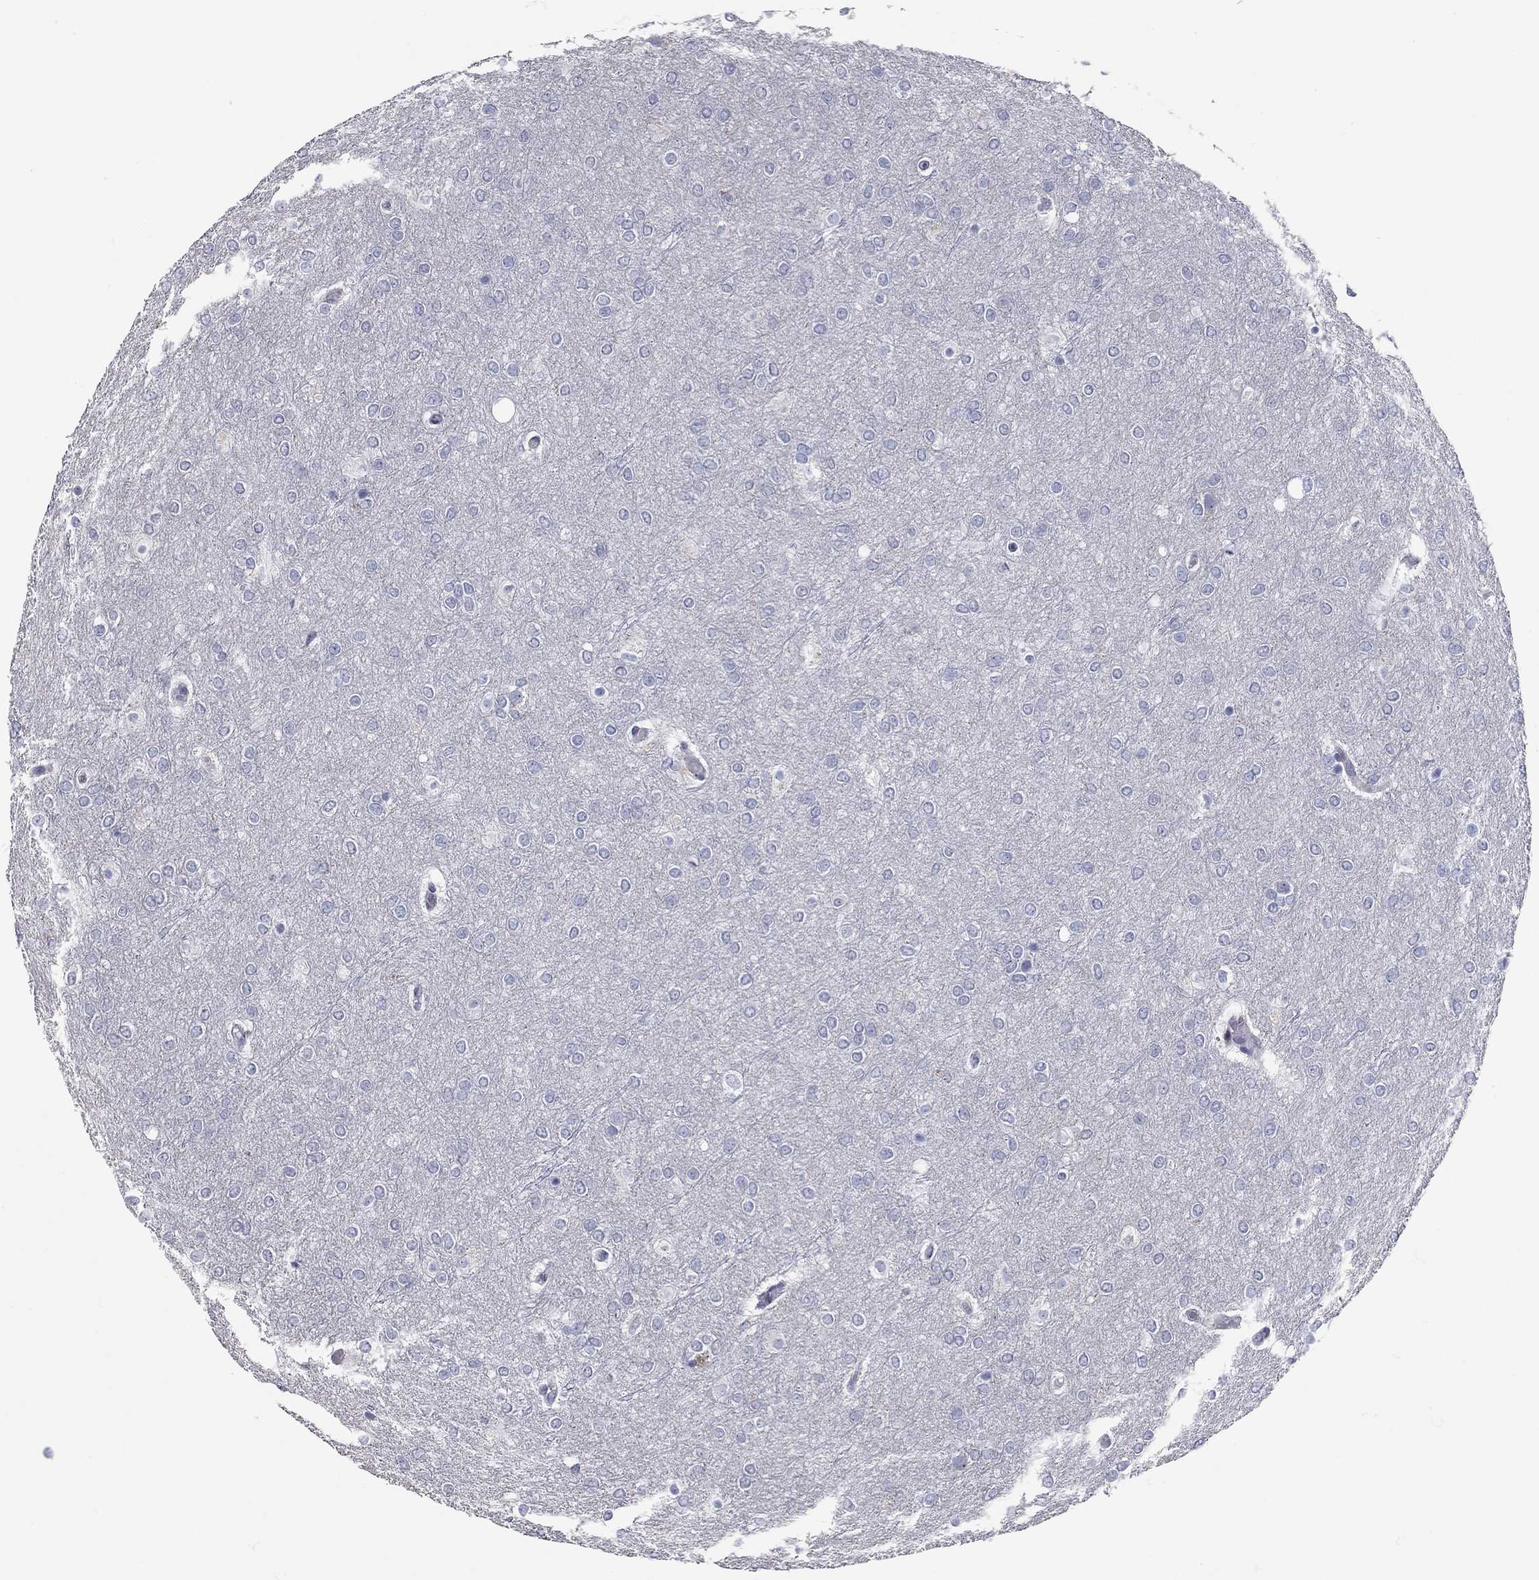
{"staining": {"intensity": "negative", "quantity": "none", "location": "none"}, "tissue": "glioma", "cell_type": "Tumor cells", "image_type": "cancer", "snomed": [{"axis": "morphology", "description": "Glioma, malignant, High grade"}, {"axis": "topography", "description": "Brain"}], "caption": "The photomicrograph exhibits no significant positivity in tumor cells of high-grade glioma (malignant). (DAB IHC with hematoxylin counter stain).", "gene": "XAGE2", "patient": {"sex": "female", "age": 61}}